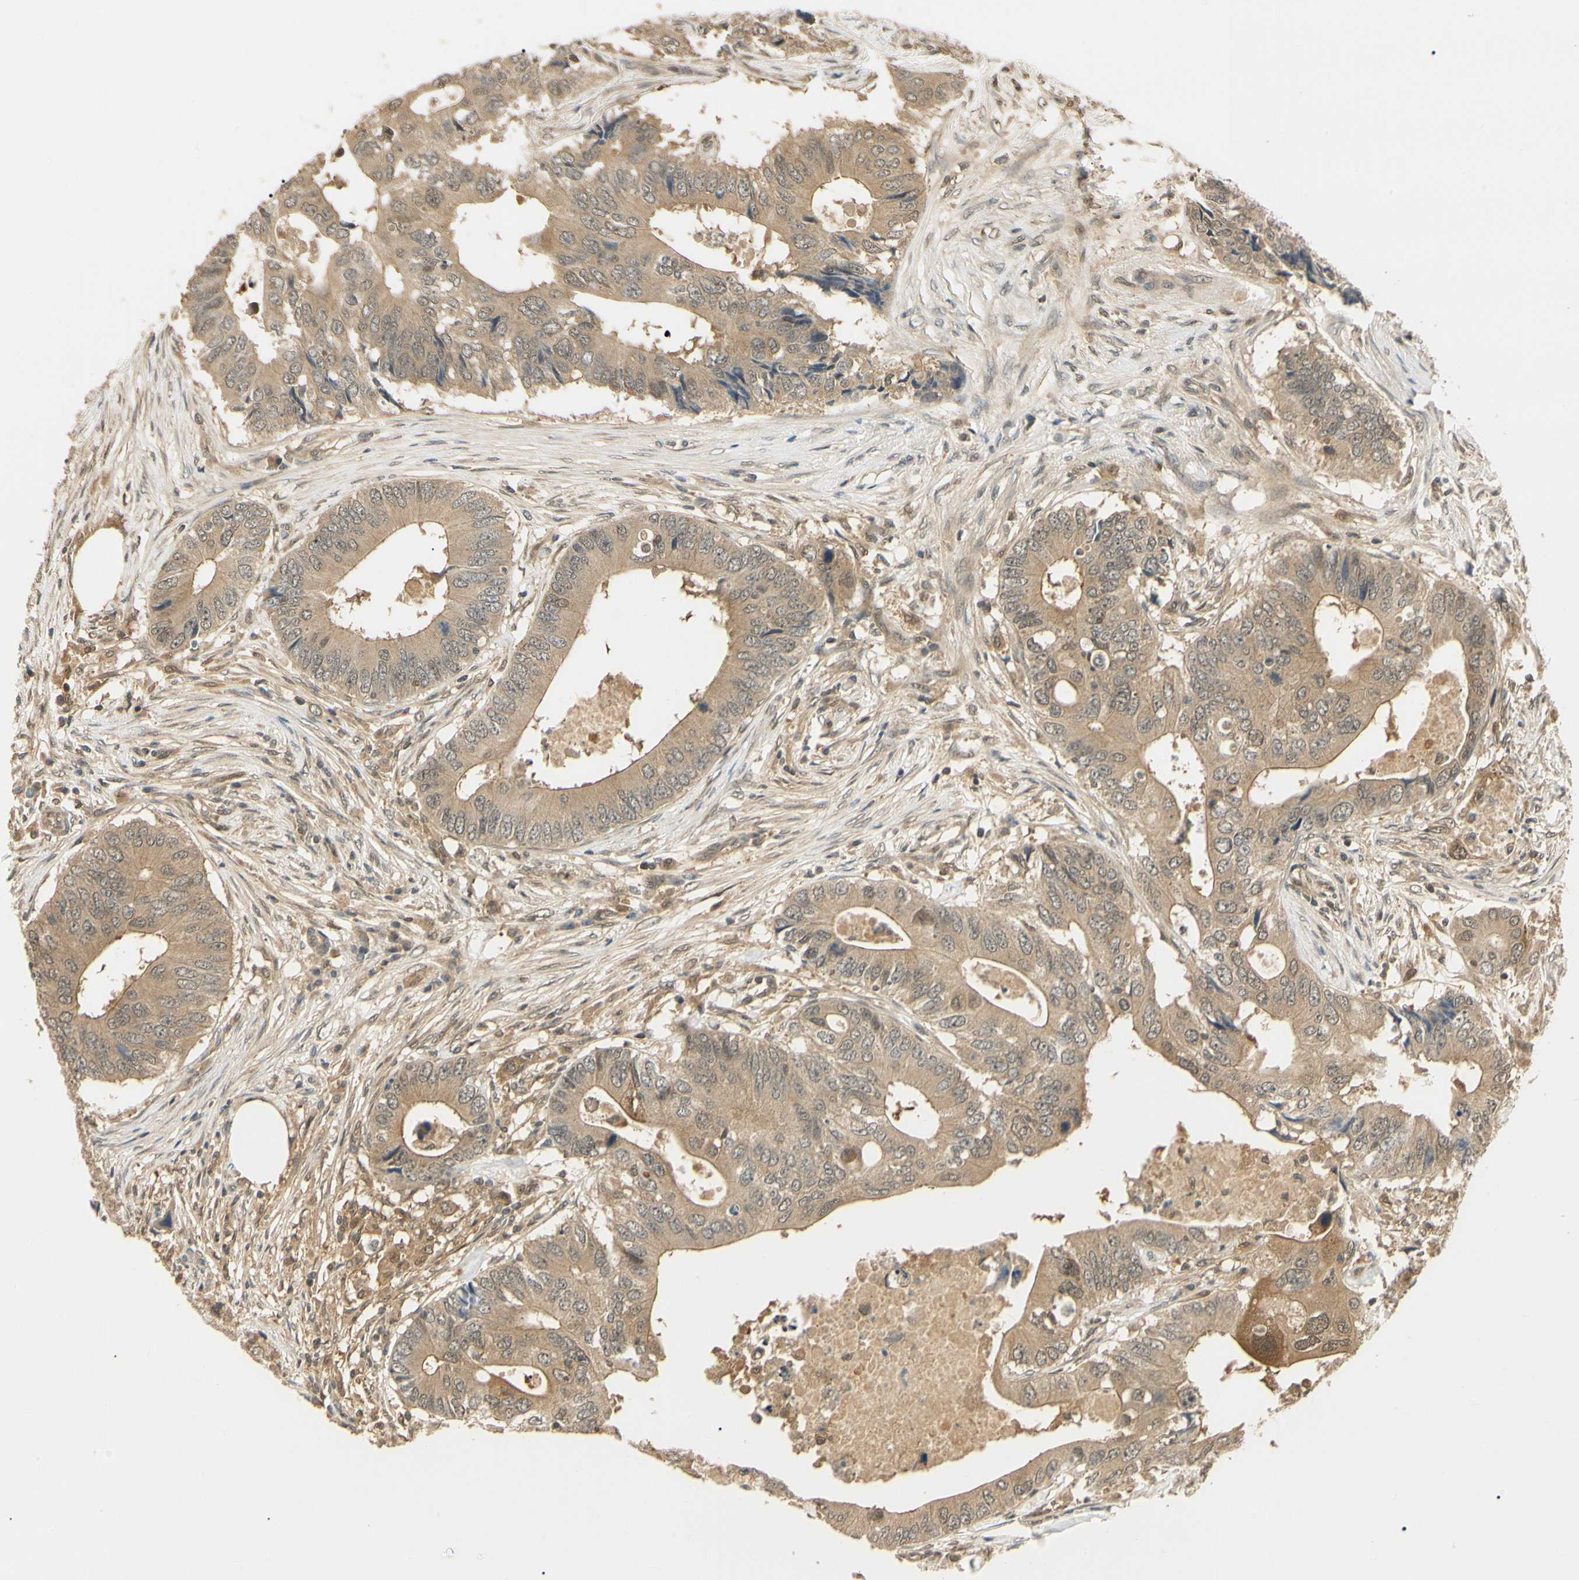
{"staining": {"intensity": "weak", "quantity": ">75%", "location": "cytoplasmic/membranous,nuclear"}, "tissue": "colorectal cancer", "cell_type": "Tumor cells", "image_type": "cancer", "snomed": [{"axis": "morphology", "description": "Adenocarcinoma, NOS"}, {"axis": "topography", "description": "Colon"}], "caption": "Protein staining of colorectal cancer tissue reveals weak cytoplasmic/membranous and nuclear staining in about >75% of tumor cells. The protein of interest is shown in brown color, while the nuclei are stained blue.", "gene": "UBE2Z", "patient": {"sex": "male", "age": 71}}